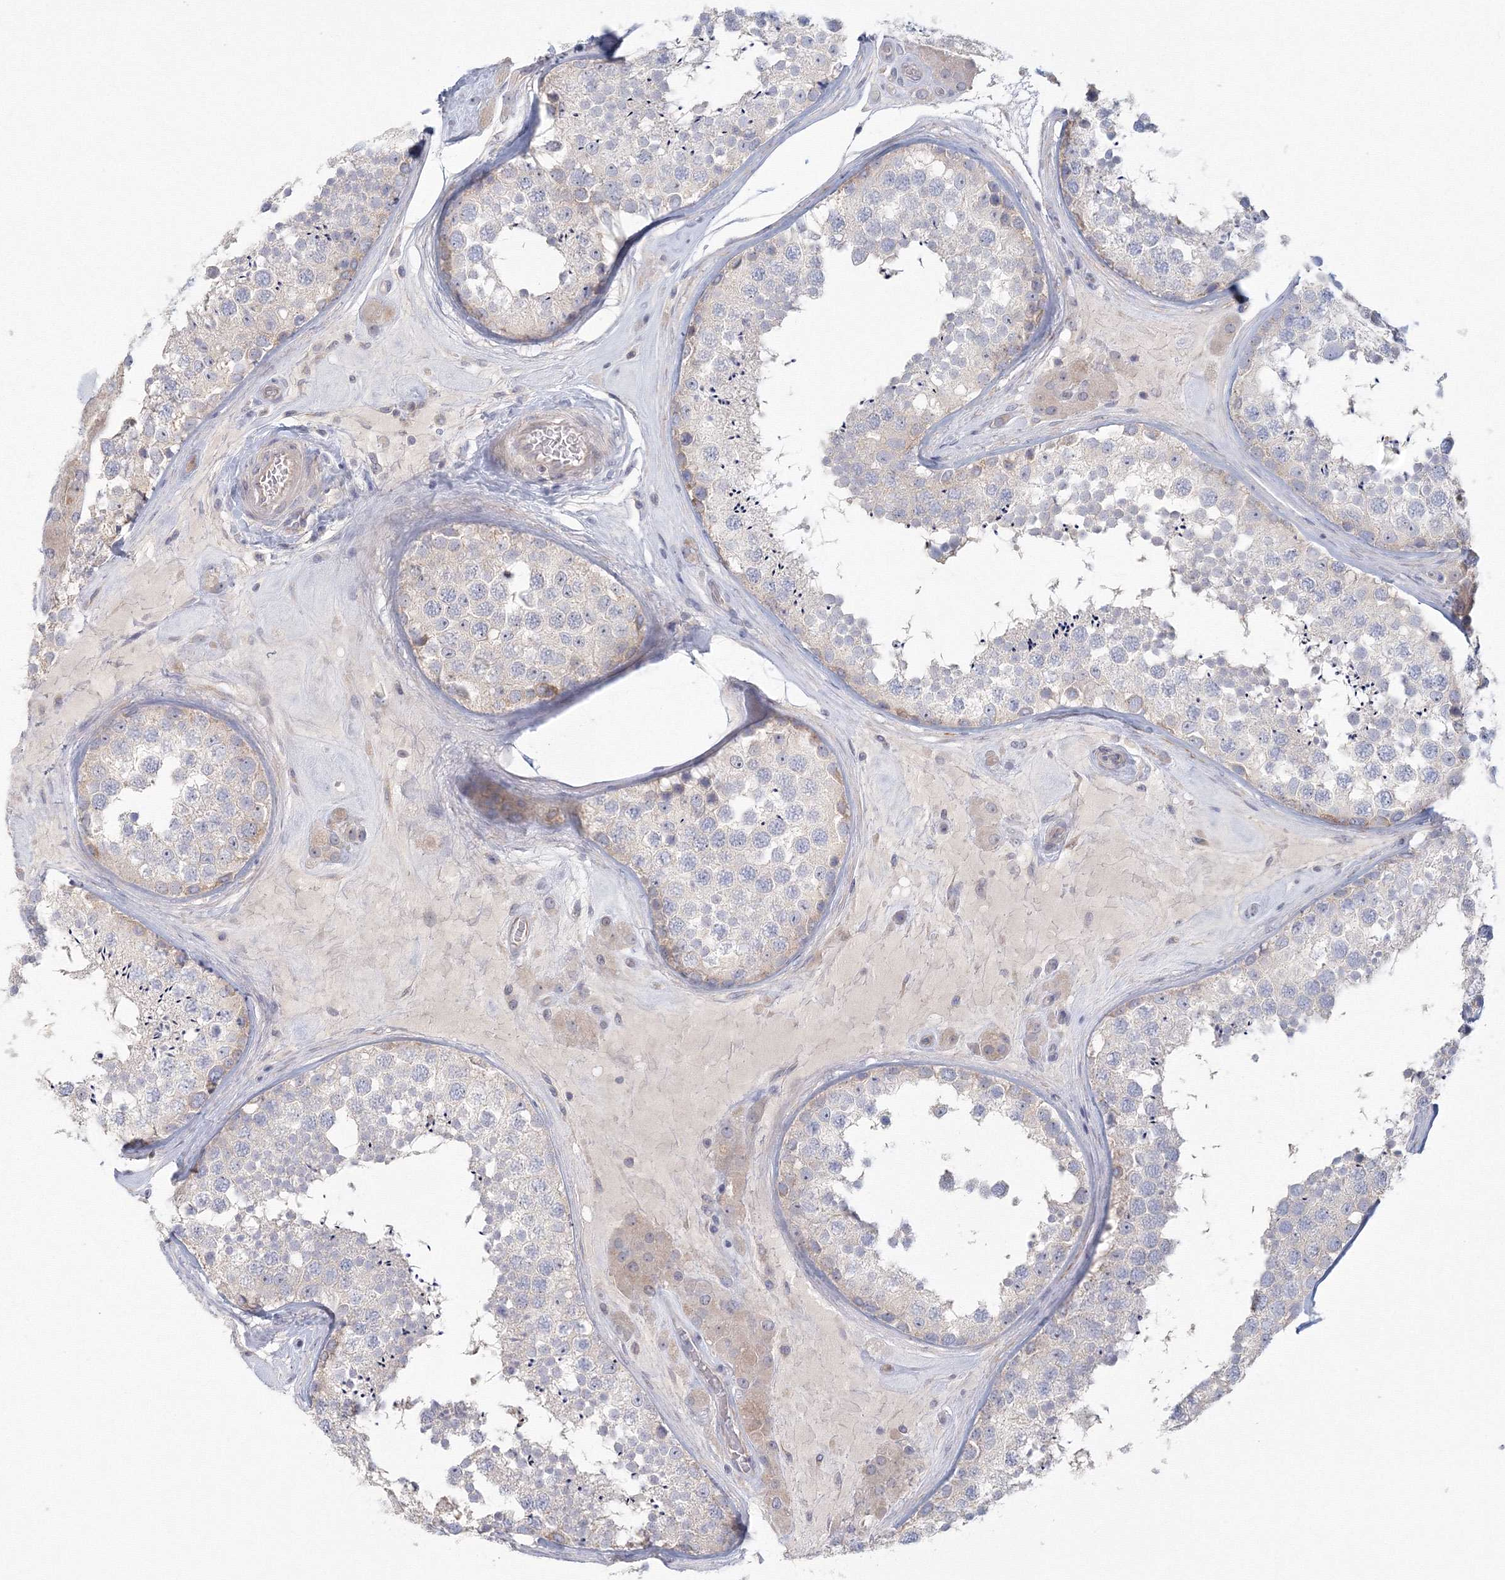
{"staining": {"intensity": "weak", "quantity": "<25%", "location": "cytoplasmic/membranous"}, "tissue": "testis", "cell_type": "Cells in seminiferous ducts", "image_type": "normal", "snomed": [{"axis": "morphology", "description": "Normal tissue, NOS"}, {"axis": "topography", "description": "Testis"}], "caption": "A high-resolution image shows immunohistochemistry (IHC) staining of normal testis, which reveals no significant positivity in cells in seminiferous ducts.", "gene": "TACC2", "patient": {"sex": "male", "age": 46}}